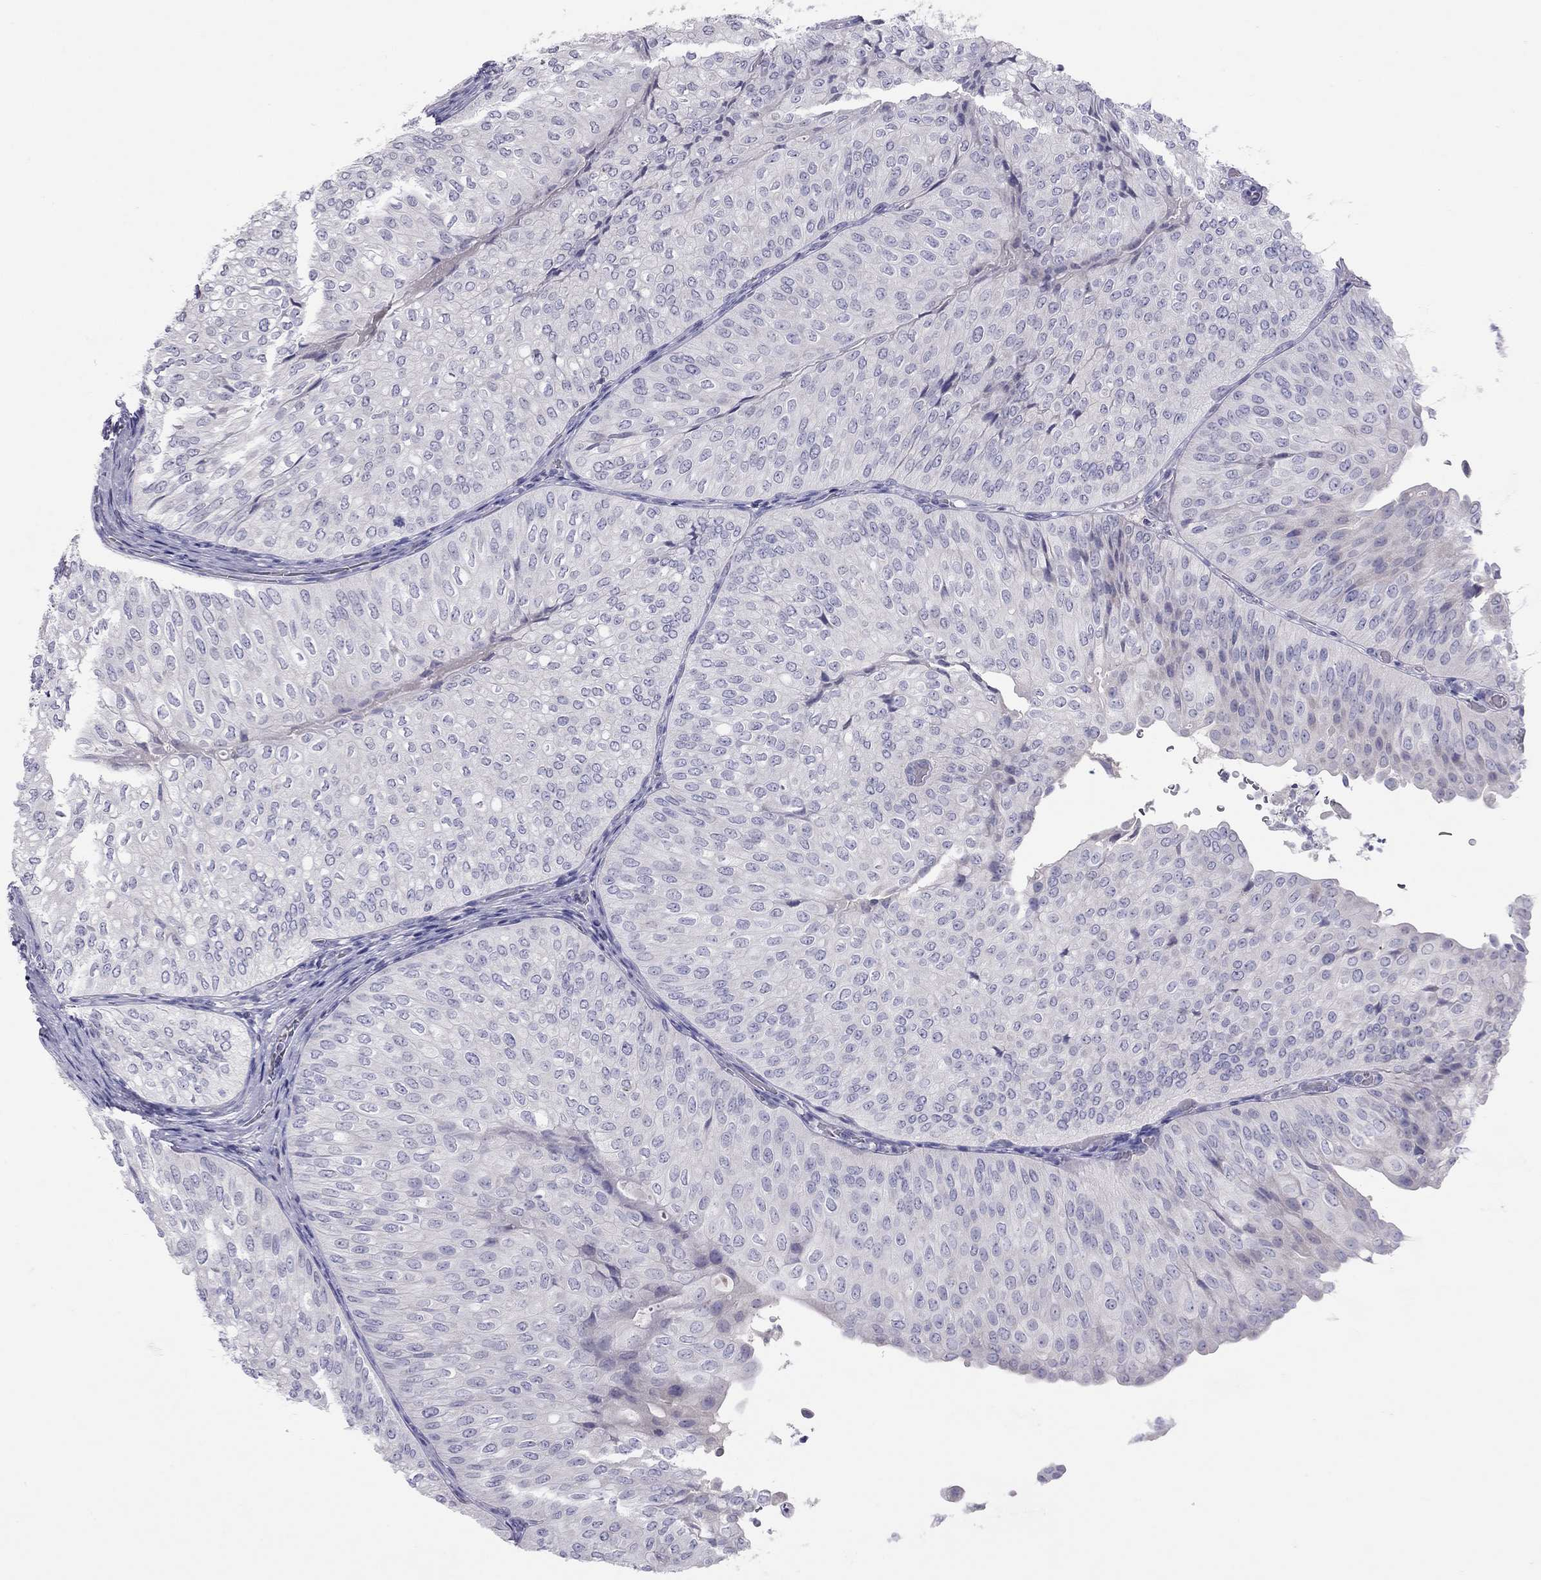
{"staining": {"intensity": "negative", "quantity": "none", "location": "none"}, "tissue": "urothelial cancer", "cell_type": "Tumor cells", "image_type": "cancer", "snomed": [{"axis": "morphology", "description": "Urothelial carcinoma, NOS"}, {"axis": "topography", "description": "Urinary bladder"}], "caption": "A histopathology image of urothelial cancer stained for a protein shows no brown staining in tumor cells.", "gene": "MUC16", "patient": {"sex": "male", "age": 62}}